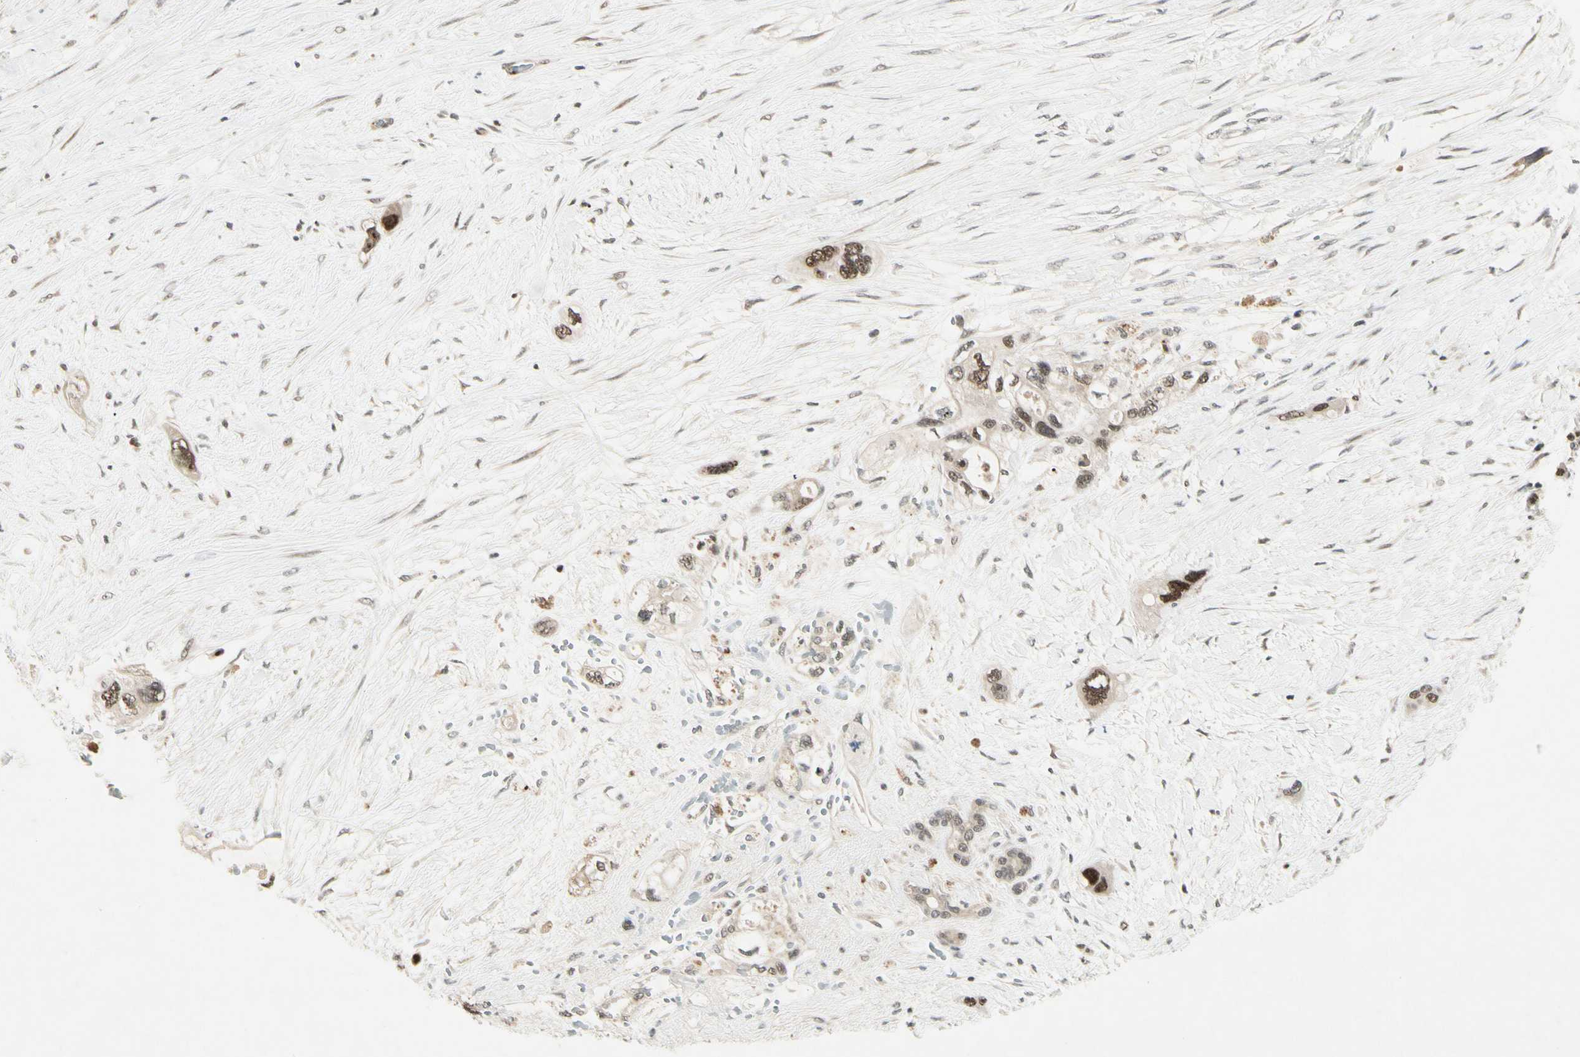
{"staining": {"intensity": "moderate", "quantity": "25%-75%", "location": "nuclear"}, "tissue": "pancreatic cancer", "cell_type": "Tumor cells", "image_type": "cancer", "snomed": [{"axis": "morphology", "description": "Adenocarcinoma, NOS"}, {"axis": "topography", "description": "Pancreas"}], "caption": "An immunohistochemistry photomicrograph of tumor tissue is shown. Protein staining in brown shows moderate nuclear positivity in adenocarcinoma (pancreatic) within tumor cells.", "gene": "CDK11A", "patient": {"sex": "male", "age": 46}}